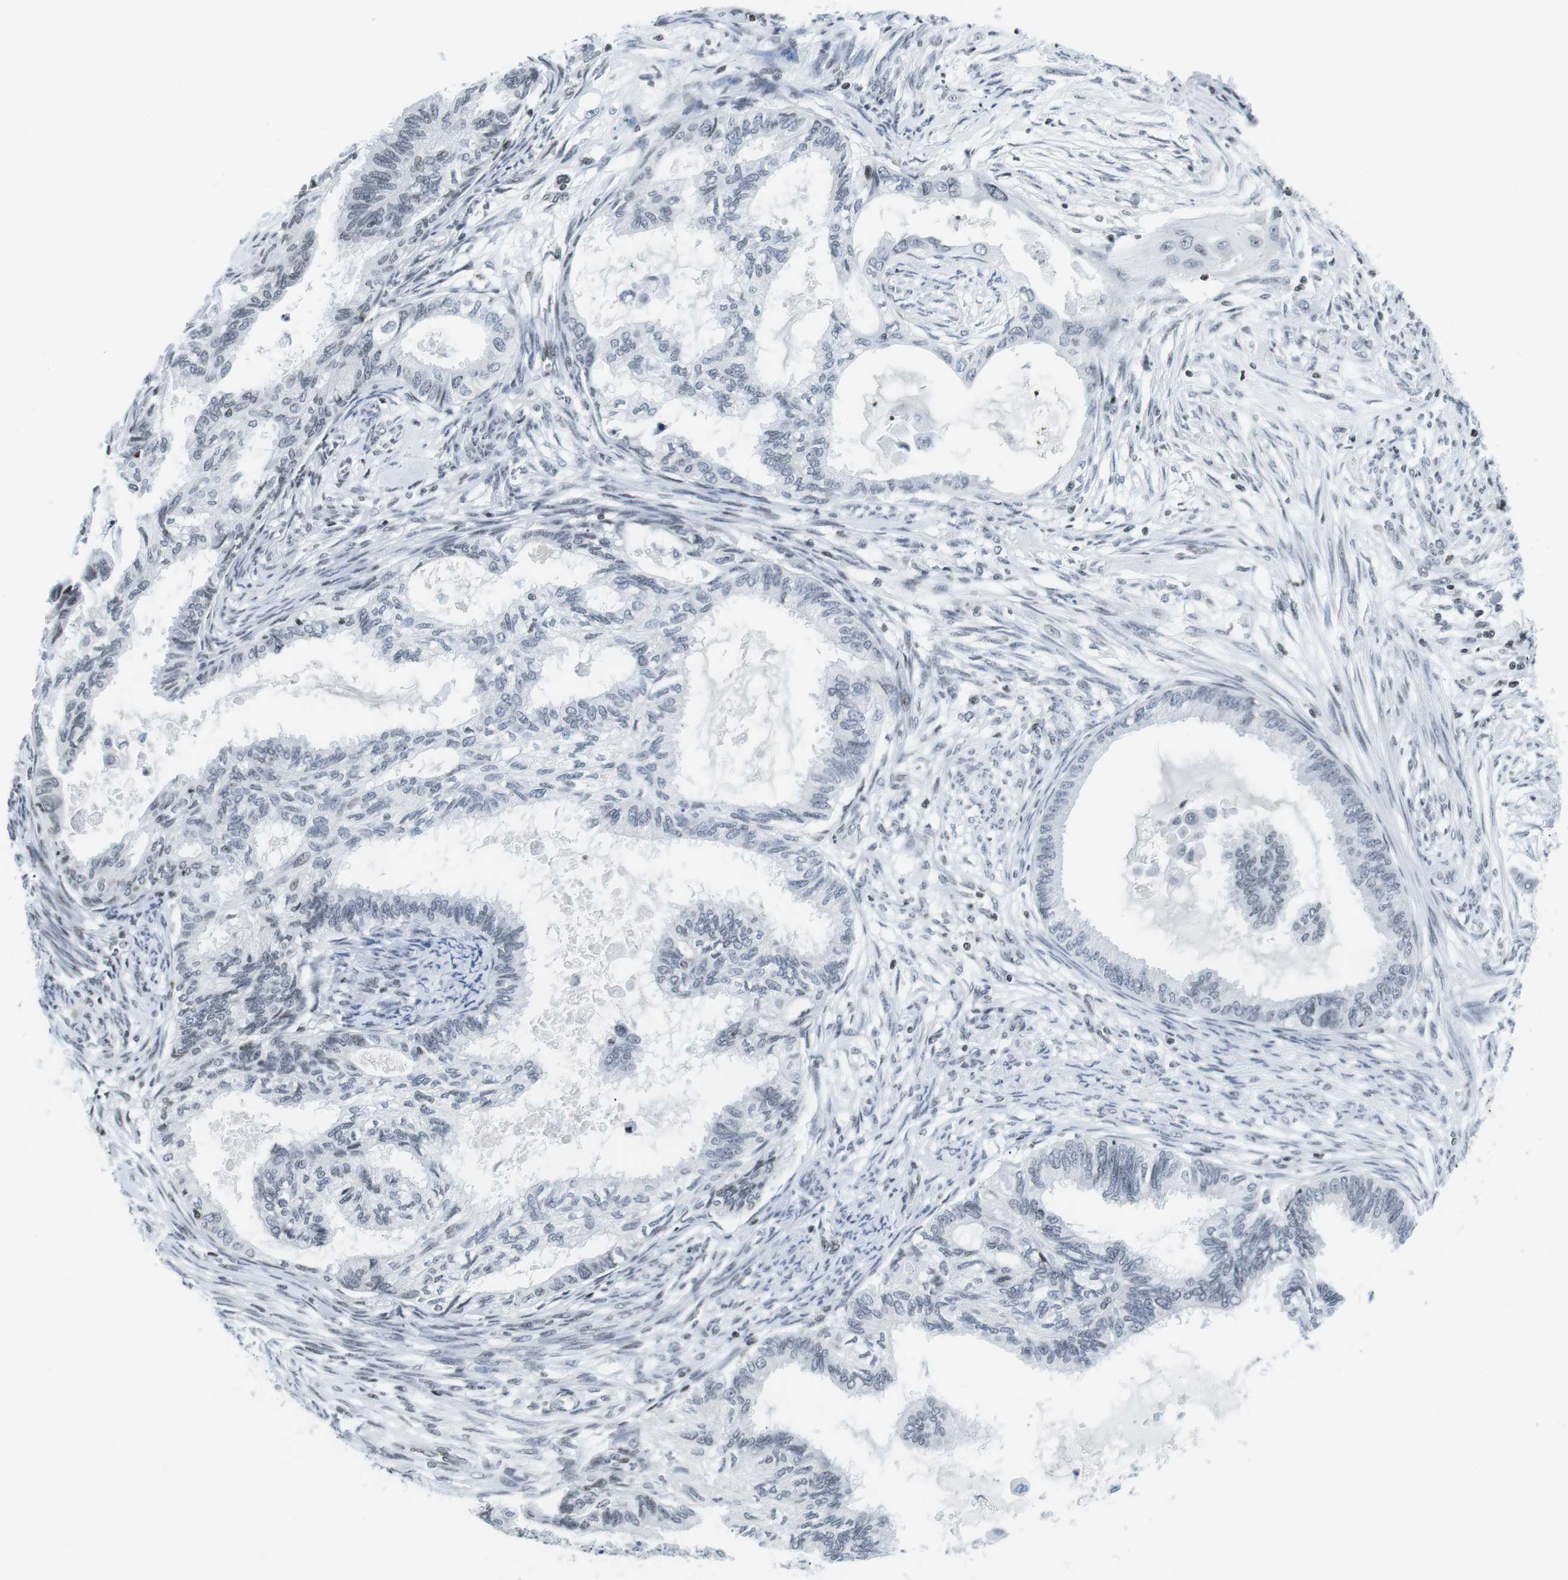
{"staining": {"intensity": "negative", "quantity": "none", "location": "none"}, "tissue": "cervical cancer", "cell_type": "Tumor cells", "image_type": "cancer", "snomed": [{"axis": "morphology", "description": "Normal tissue, NOS"}, {"axis": "morphology", "description": "Adenocarcinoma, NOS"}, {"axis": "topography", "description": "Cervix"}, {"axis": "topography", "description": "Endometrium"}], "caption": "Human cervical adenocarcinoma stained for a protein using immunohistochemistry exhibits no staining in tumor cells.", "gene": "E2F2", "patient": {"sex": "female", "age": 86}}